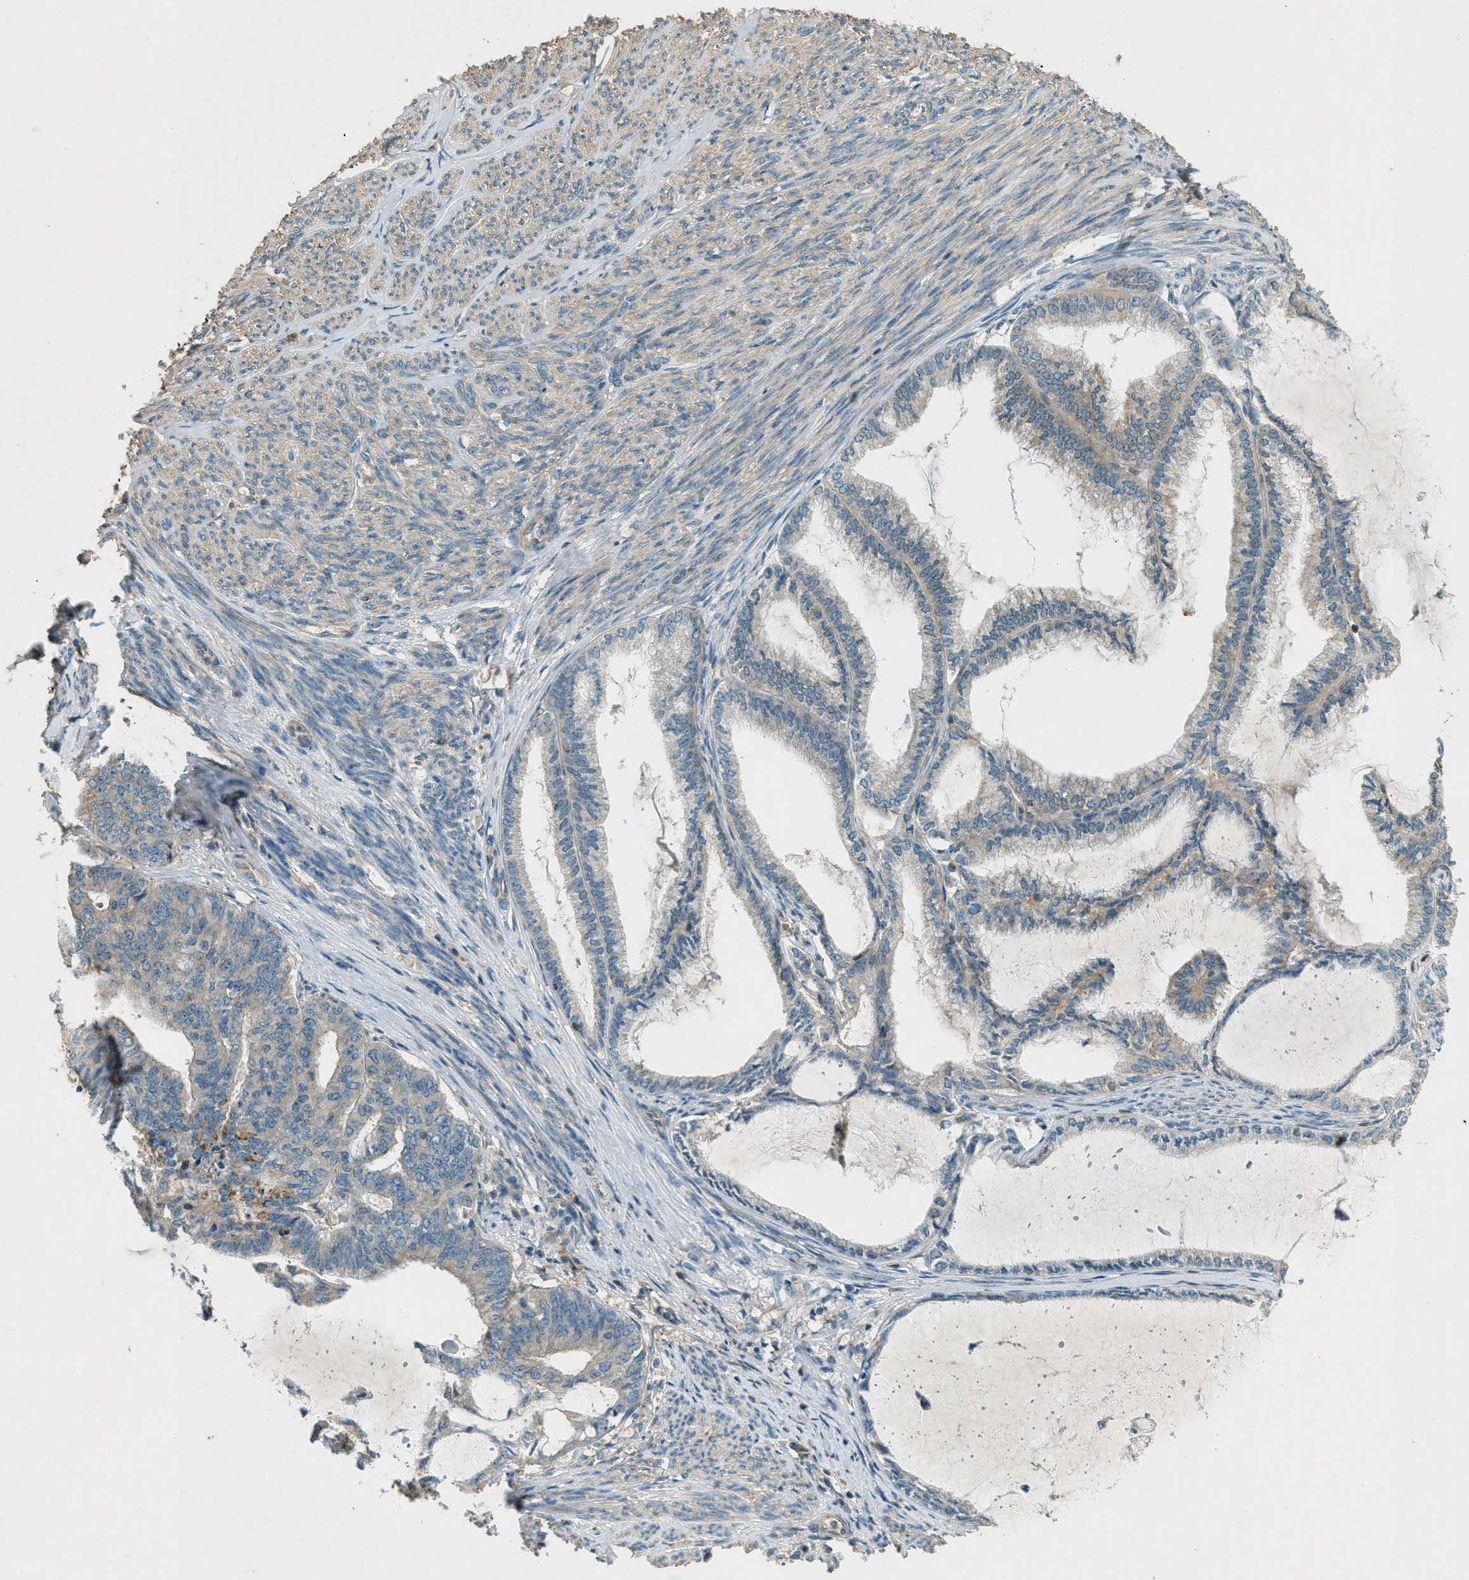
{"staining": {"intensity": "moderate", "quantity": "<25%", "location": "cytoplasmic/membranous"}, "tissue": "endometrial cancer", "cell_type": "Tumor cells", "image_type": "cancer", "snomed": [{"axis": "morphology", "description": "Adenocarcinoma, NOS"}, {"axis": "topography", "description": "Endometrium"}], "caption": "IHC of human endometrial cancer shows low levels of moderate cytoplasmic/membranous positivity in about <25% of tumor cells.", "gene": "NUDT4", "patient": {"sex": "female", "age": 86}}